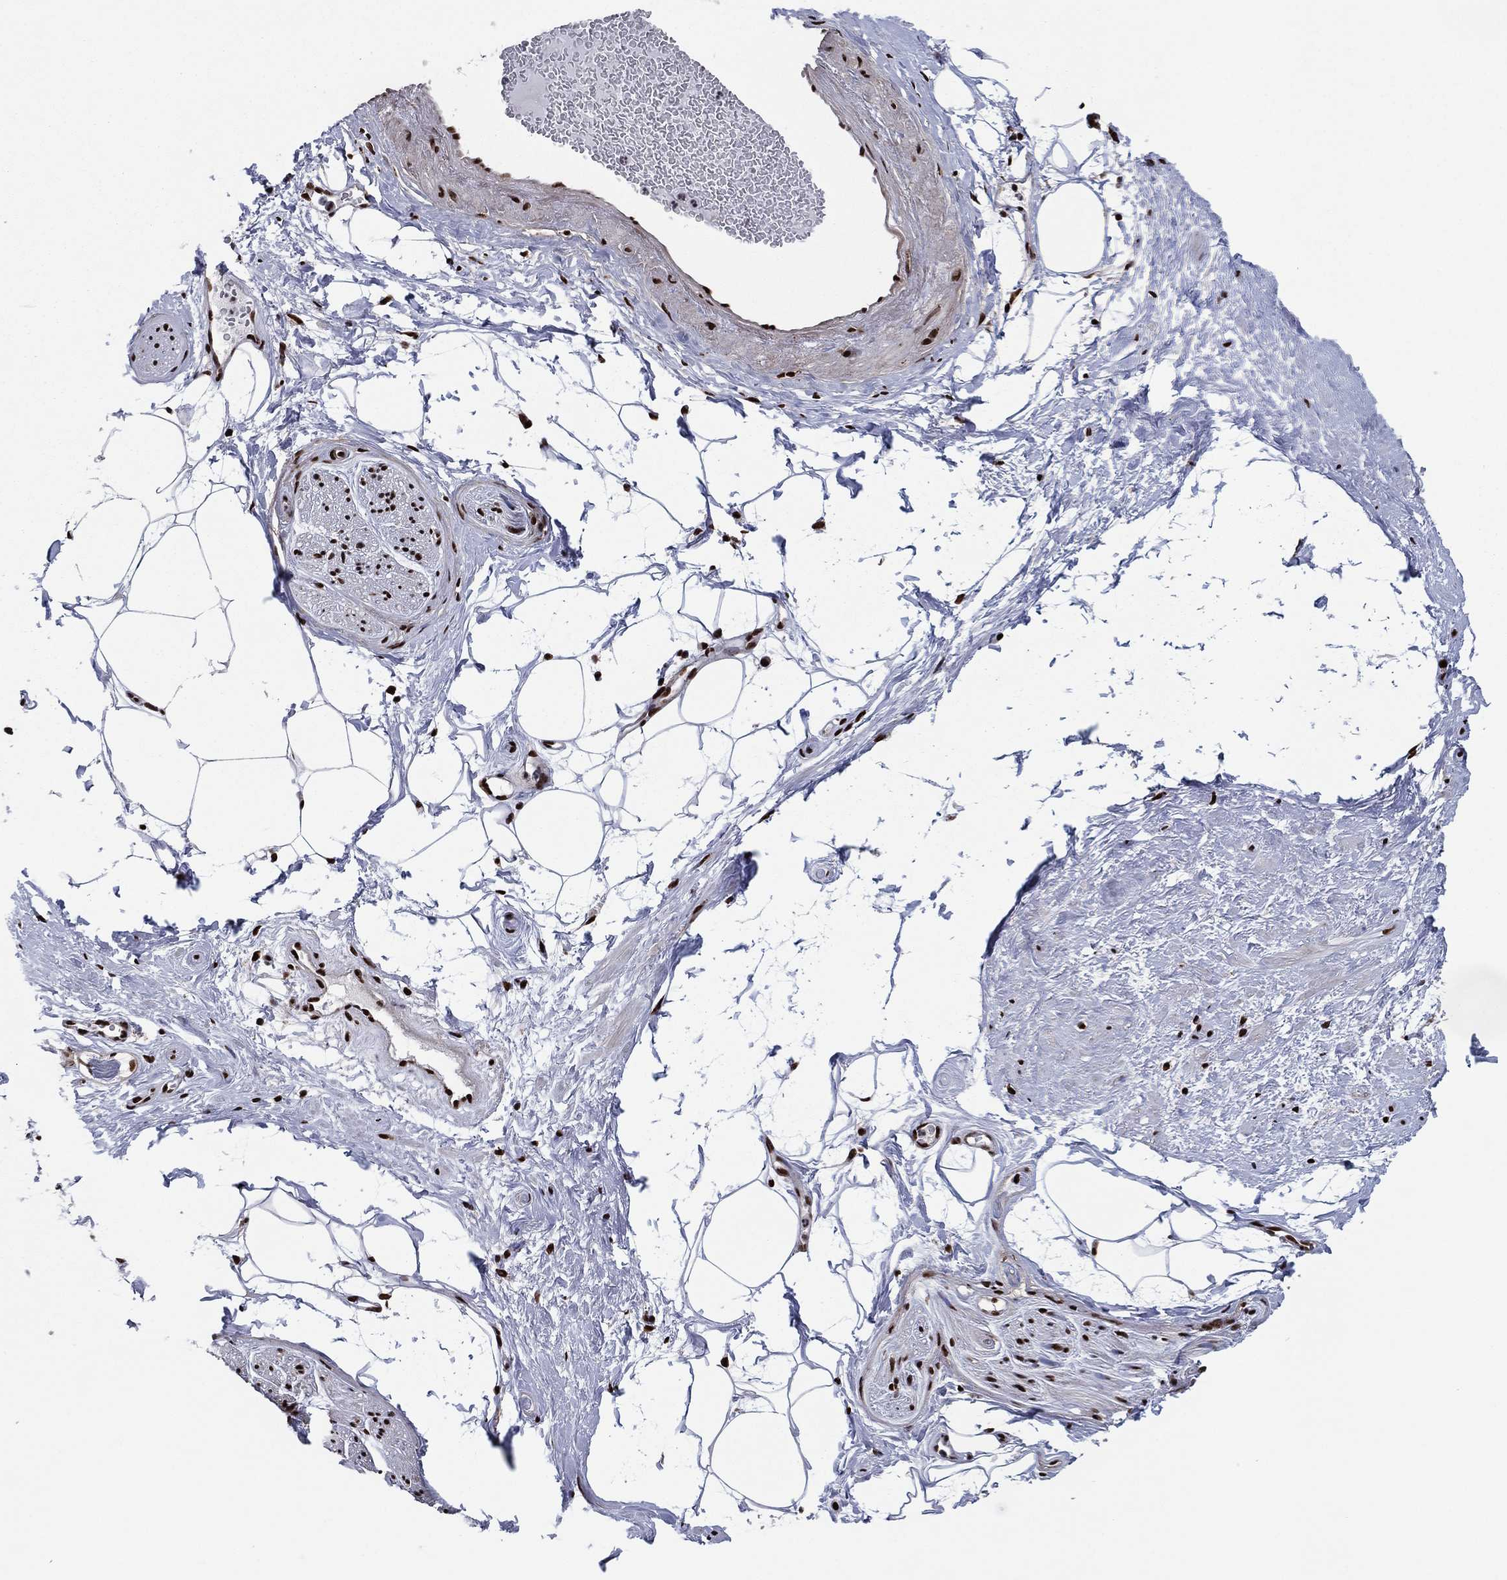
{"staining": {"intensity": "negative", "quantity": "none", "location": "none"}, "tissue": "adipose tissue", "cell_type": "Adipocytes", "image_type": "normal", "snomed": [{"axis": "morphology", "description": "Normal tissue, NOS"}, {"axis": "topography", "description": "Prostate"}, {"axis": "topography", "description": "Peripheral nerve tissue"}], "caption": "This is a micrograph of immunohistochemistry staining of benign adipose tissue, which shows no positivity in adipocytes.", "gene": "TP53BP1", "patient": {"sex": "male", "age": 57}}